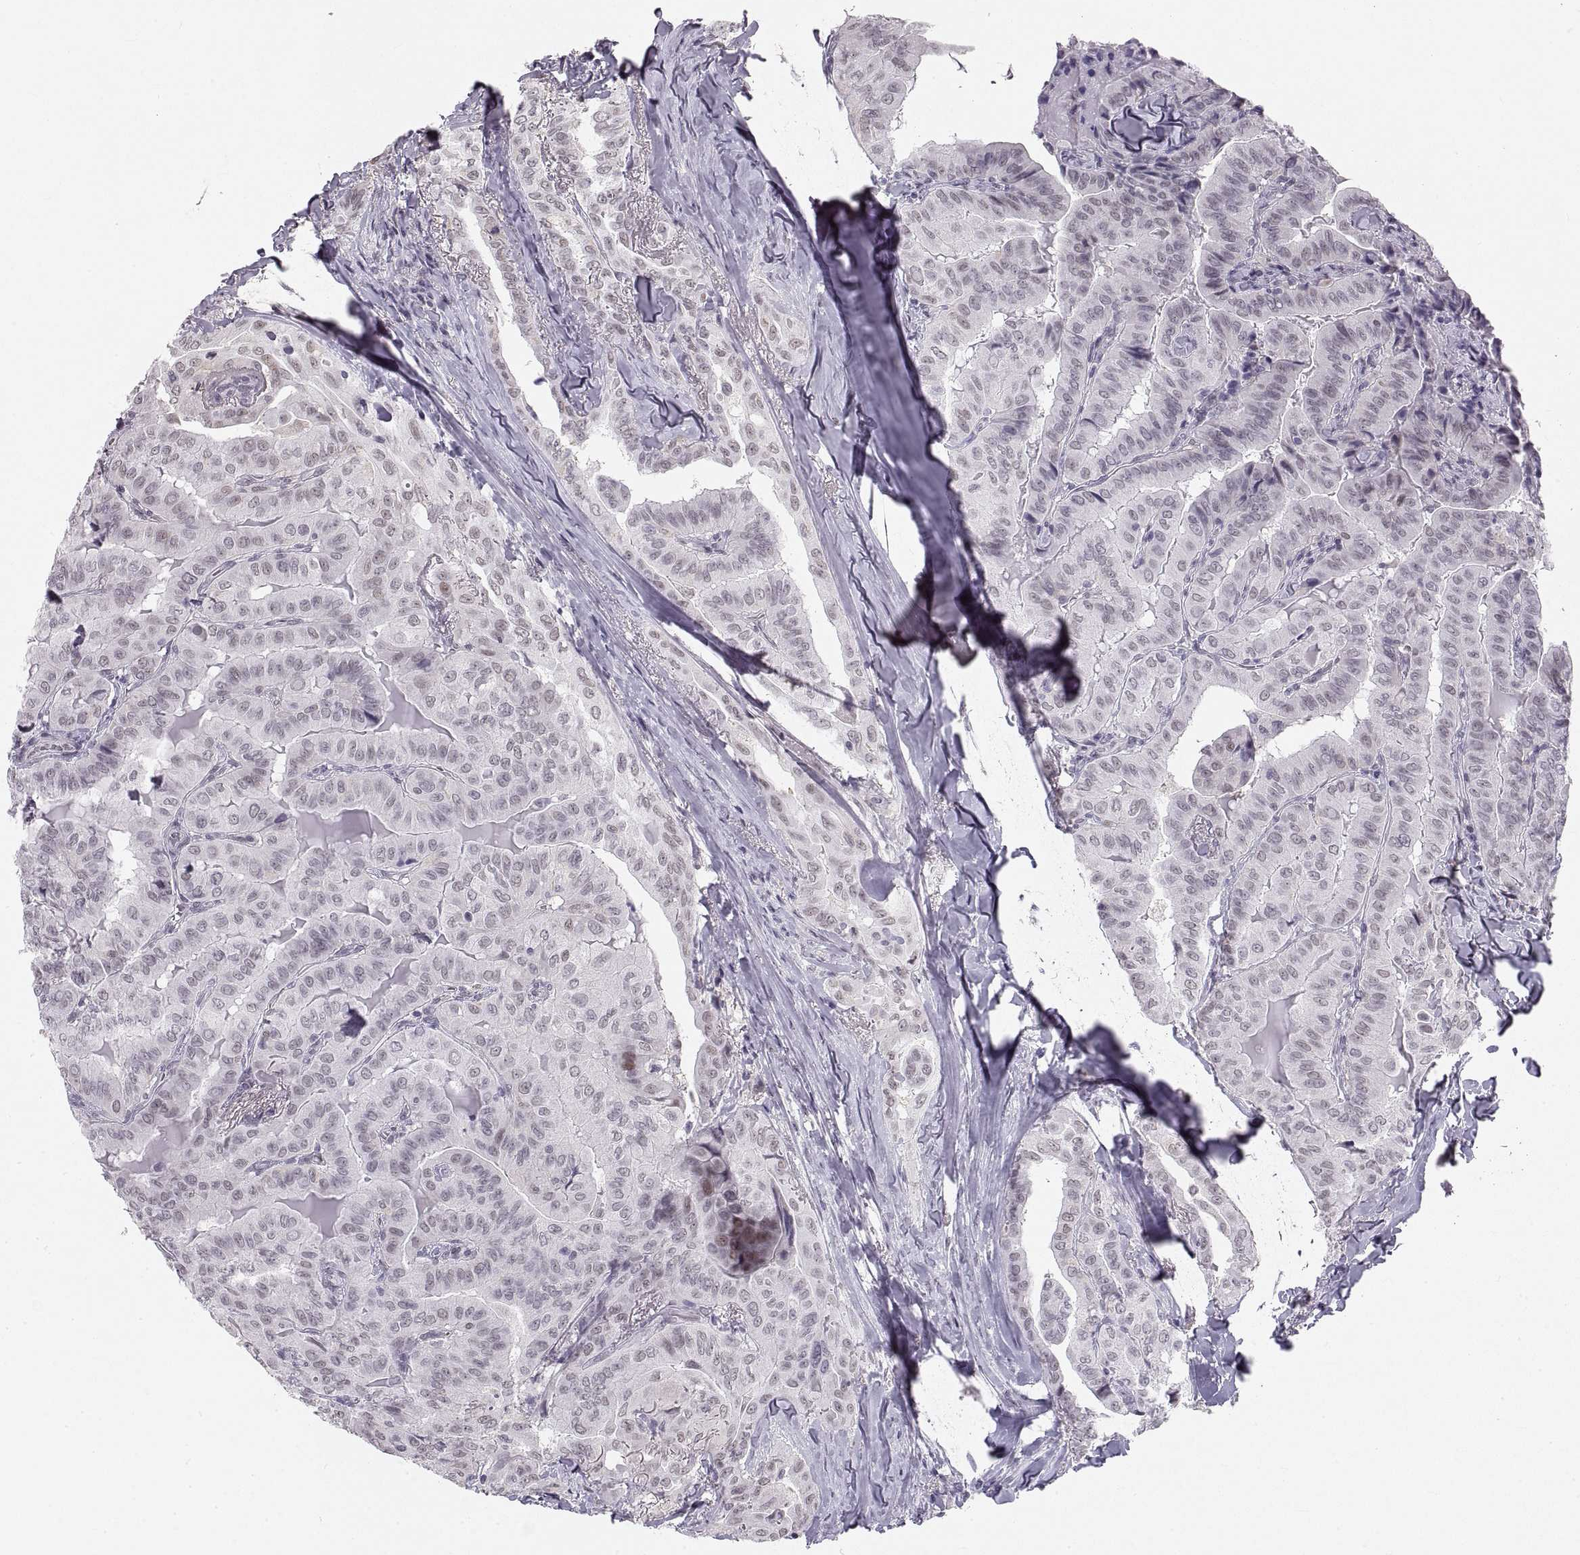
{"staining": {"intensity": "weak", "quantity": "<25%", "location": "nuclear"}, "tissue": "thyroid cancer", "cell_type": "Tumor cells", "image_type": "cancer", "snomed": [{"axis": "morphology", "description": "Papillary adenocarcinoma, NOS"}, {"axis": "topography", "description": "Thyroid gland"}], "caption": "This is an immunohistochemistry histopathology image of human thyroid cancer. There is no positivity in tumor cells.", "gene": "NANOS3", "patient": {"sex": "female", "age": 68}}